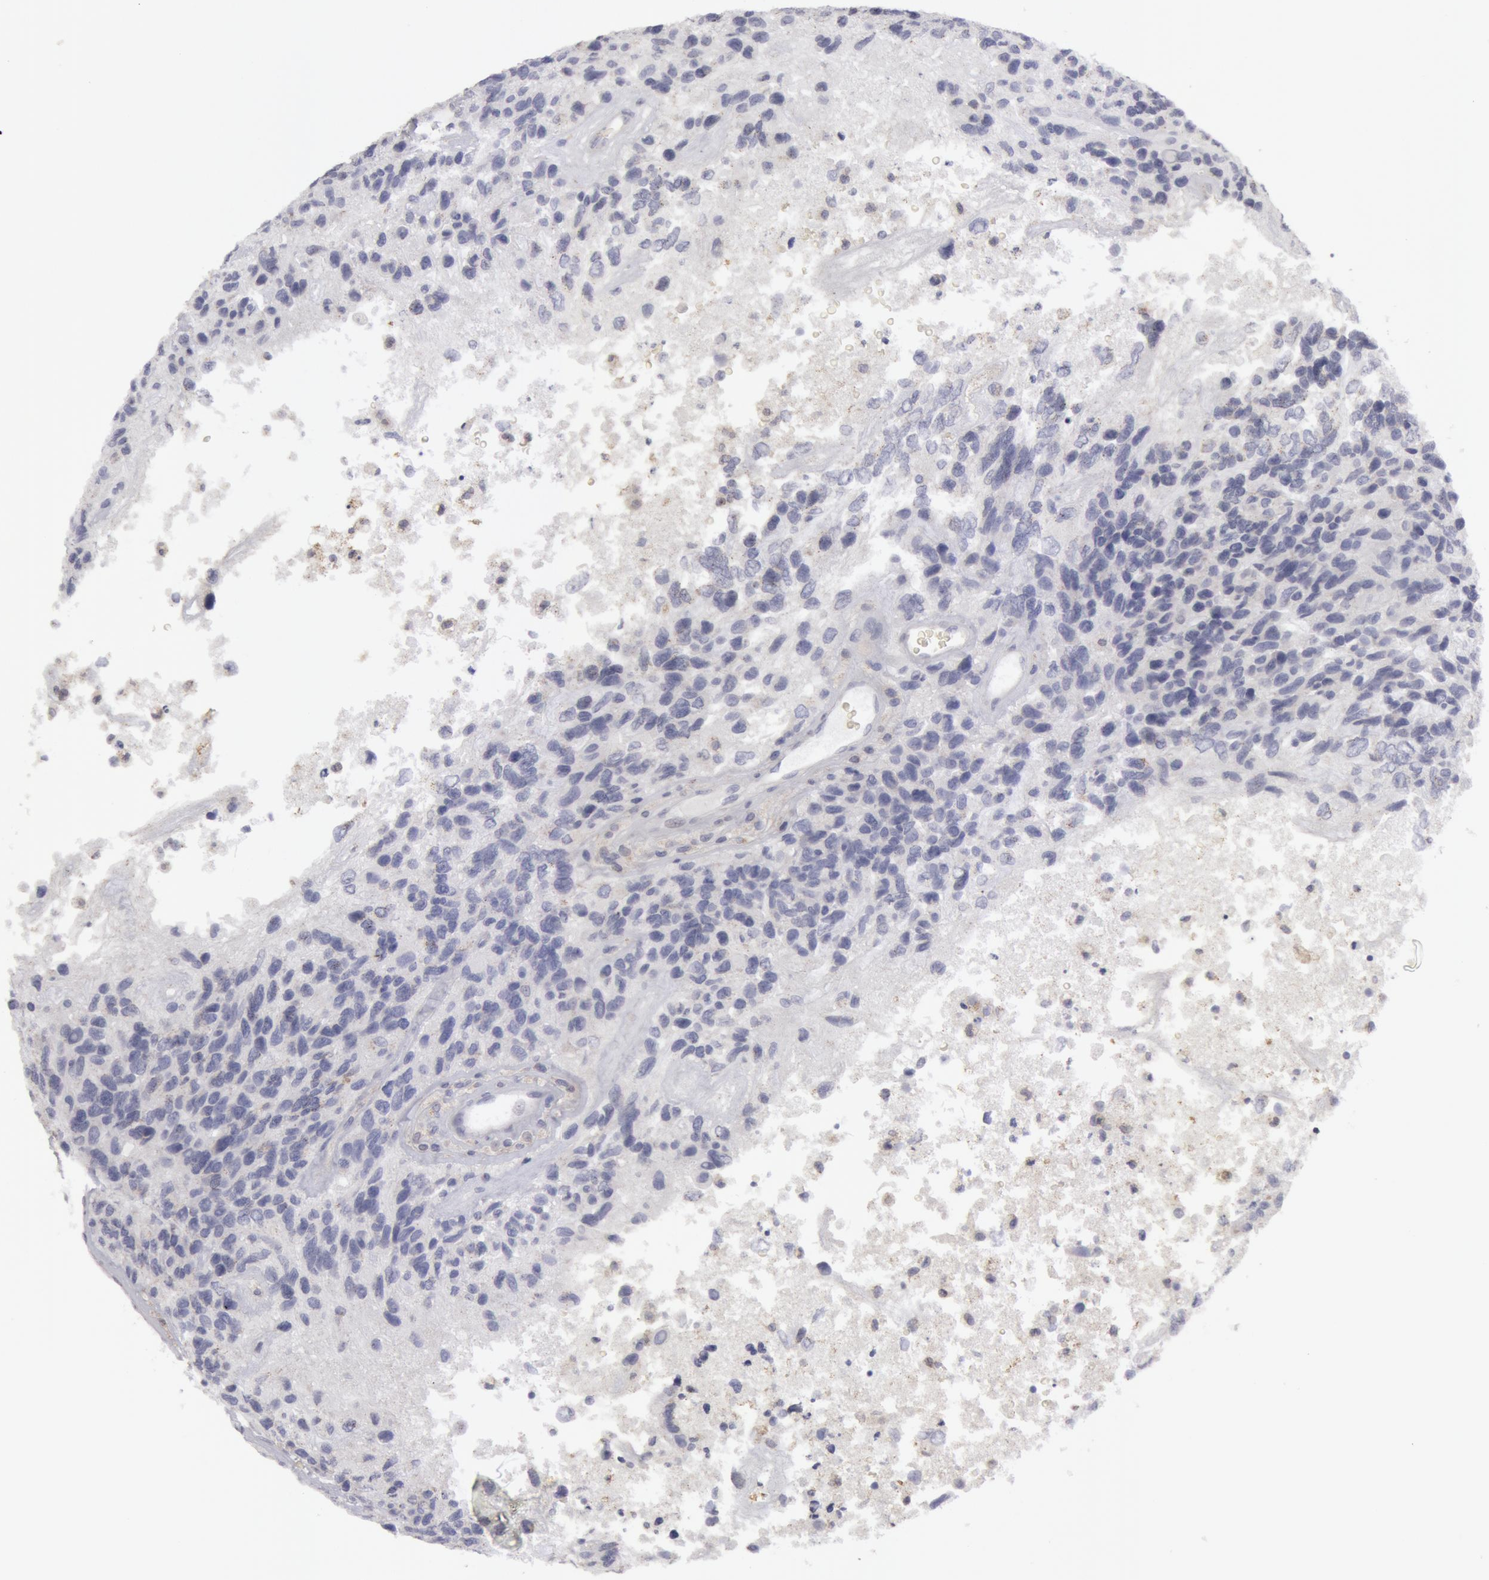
{"staining": {"intensity": "weak", "quantity": "<25%", "location": "cytoplasmic/membranous"}, "tissue": "glioma", "cell_type": "Tumor cells", "image_type": "cancer", "snomed": [{"axis": "morphology", "description": "Glioma, malignant, High grade"}, {"axis": "topography", "description": "Brain"}], "caption": "High-grade glioma (malignant) stained for a protein using IHC displays no expression tumor cells.", "gene": "CAT", "patient": {"sex": "male", "age": 77}}